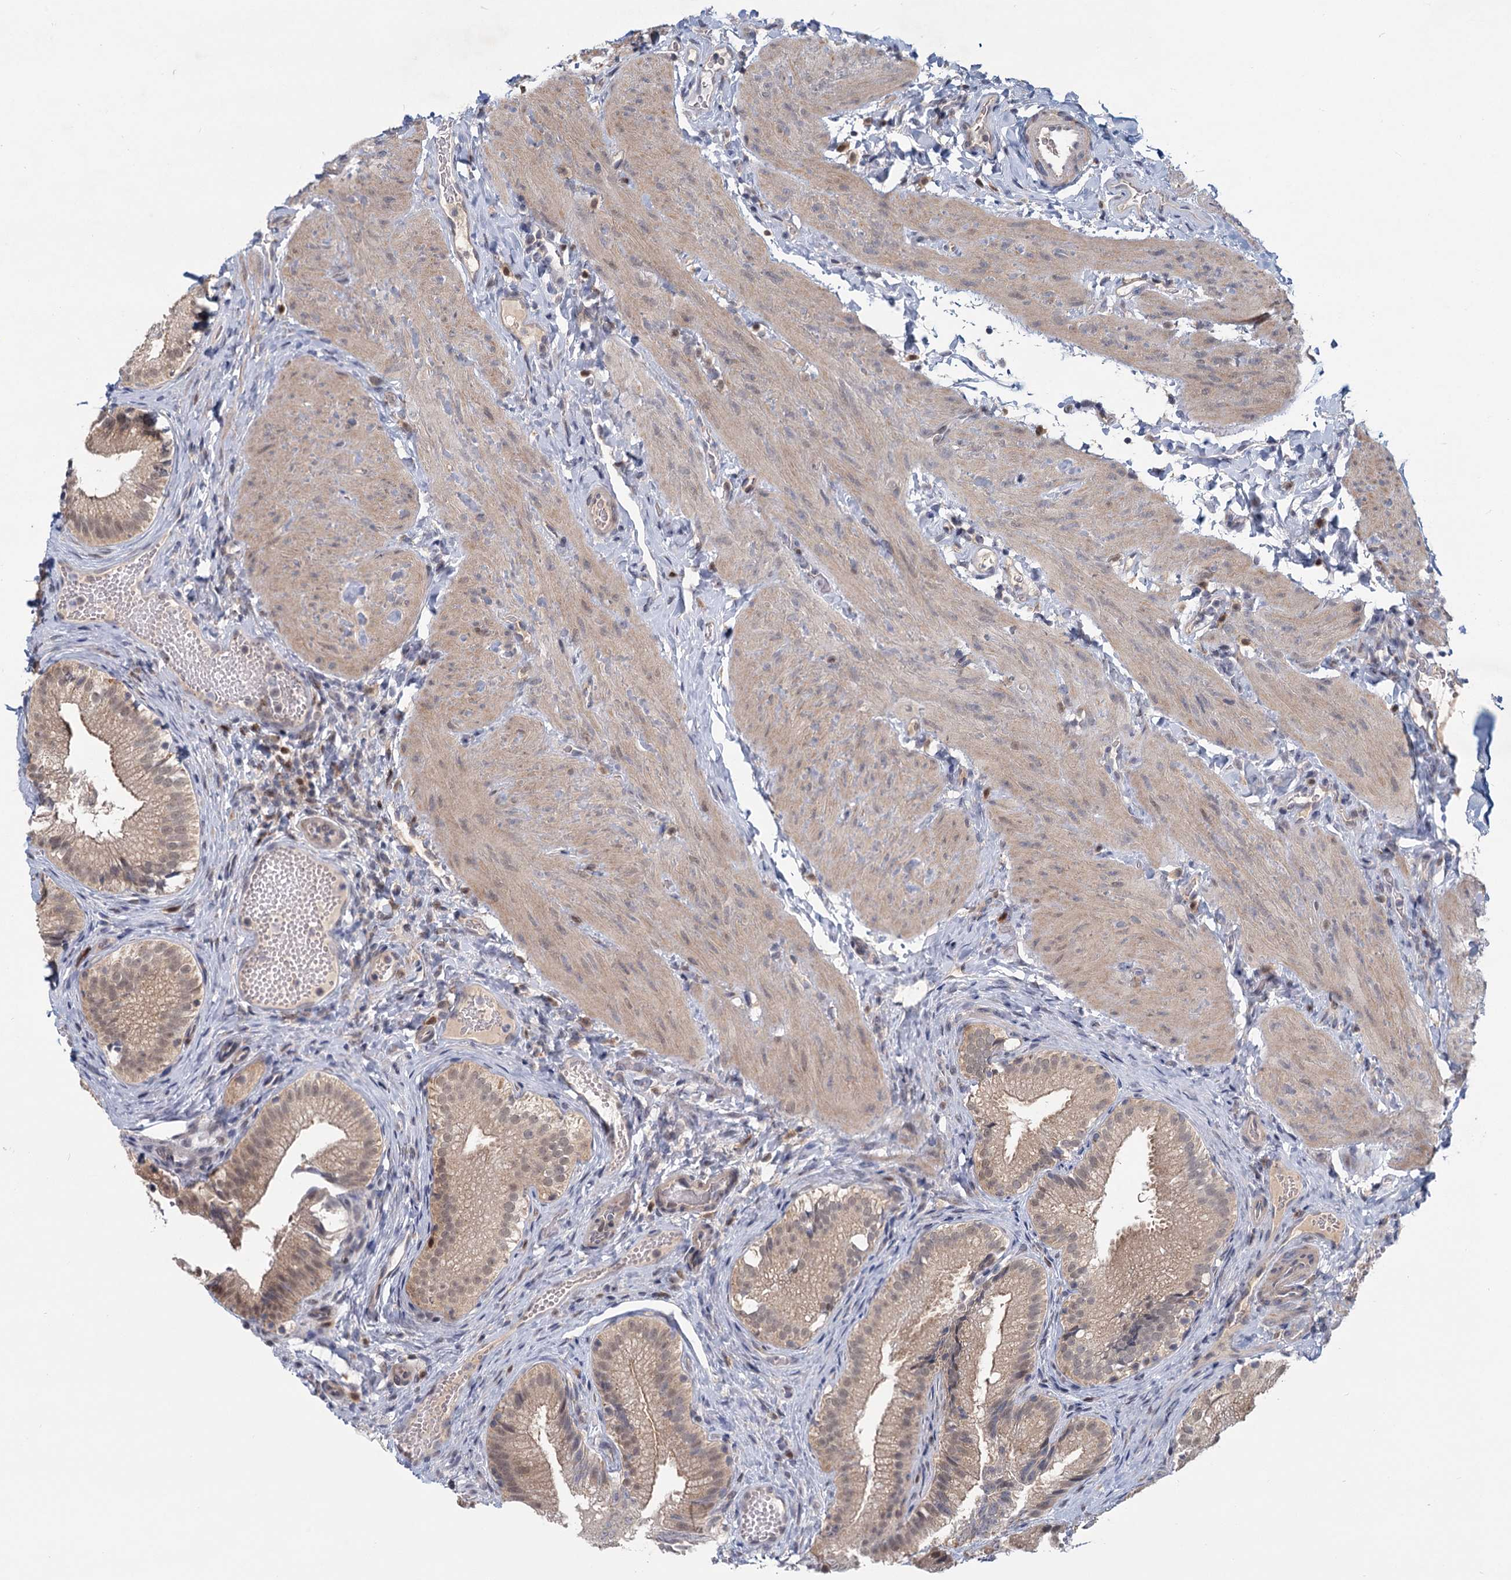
{"staining": {"intensity": "weak", "quantity": ">75%", "location": "cytoplasmic/membranous"}, "tissue": "gallbladder", "cell_type": "Glandular cells", "image_type": "normal", "snomed": [{"axis": "morphology", "description": "Normal tissue, NOS"}, {"axis": "topography", "description": "Gallbladder"}], "caption": "The photomicrograph displays immunohistochemical staining of normal gallbladder. There is weak cytoplasmic/membranous staining is appreciated in approximately >75% of glandular cells.", "gene": "STAP1", "patient": {"sex": "female", "age": 30}}